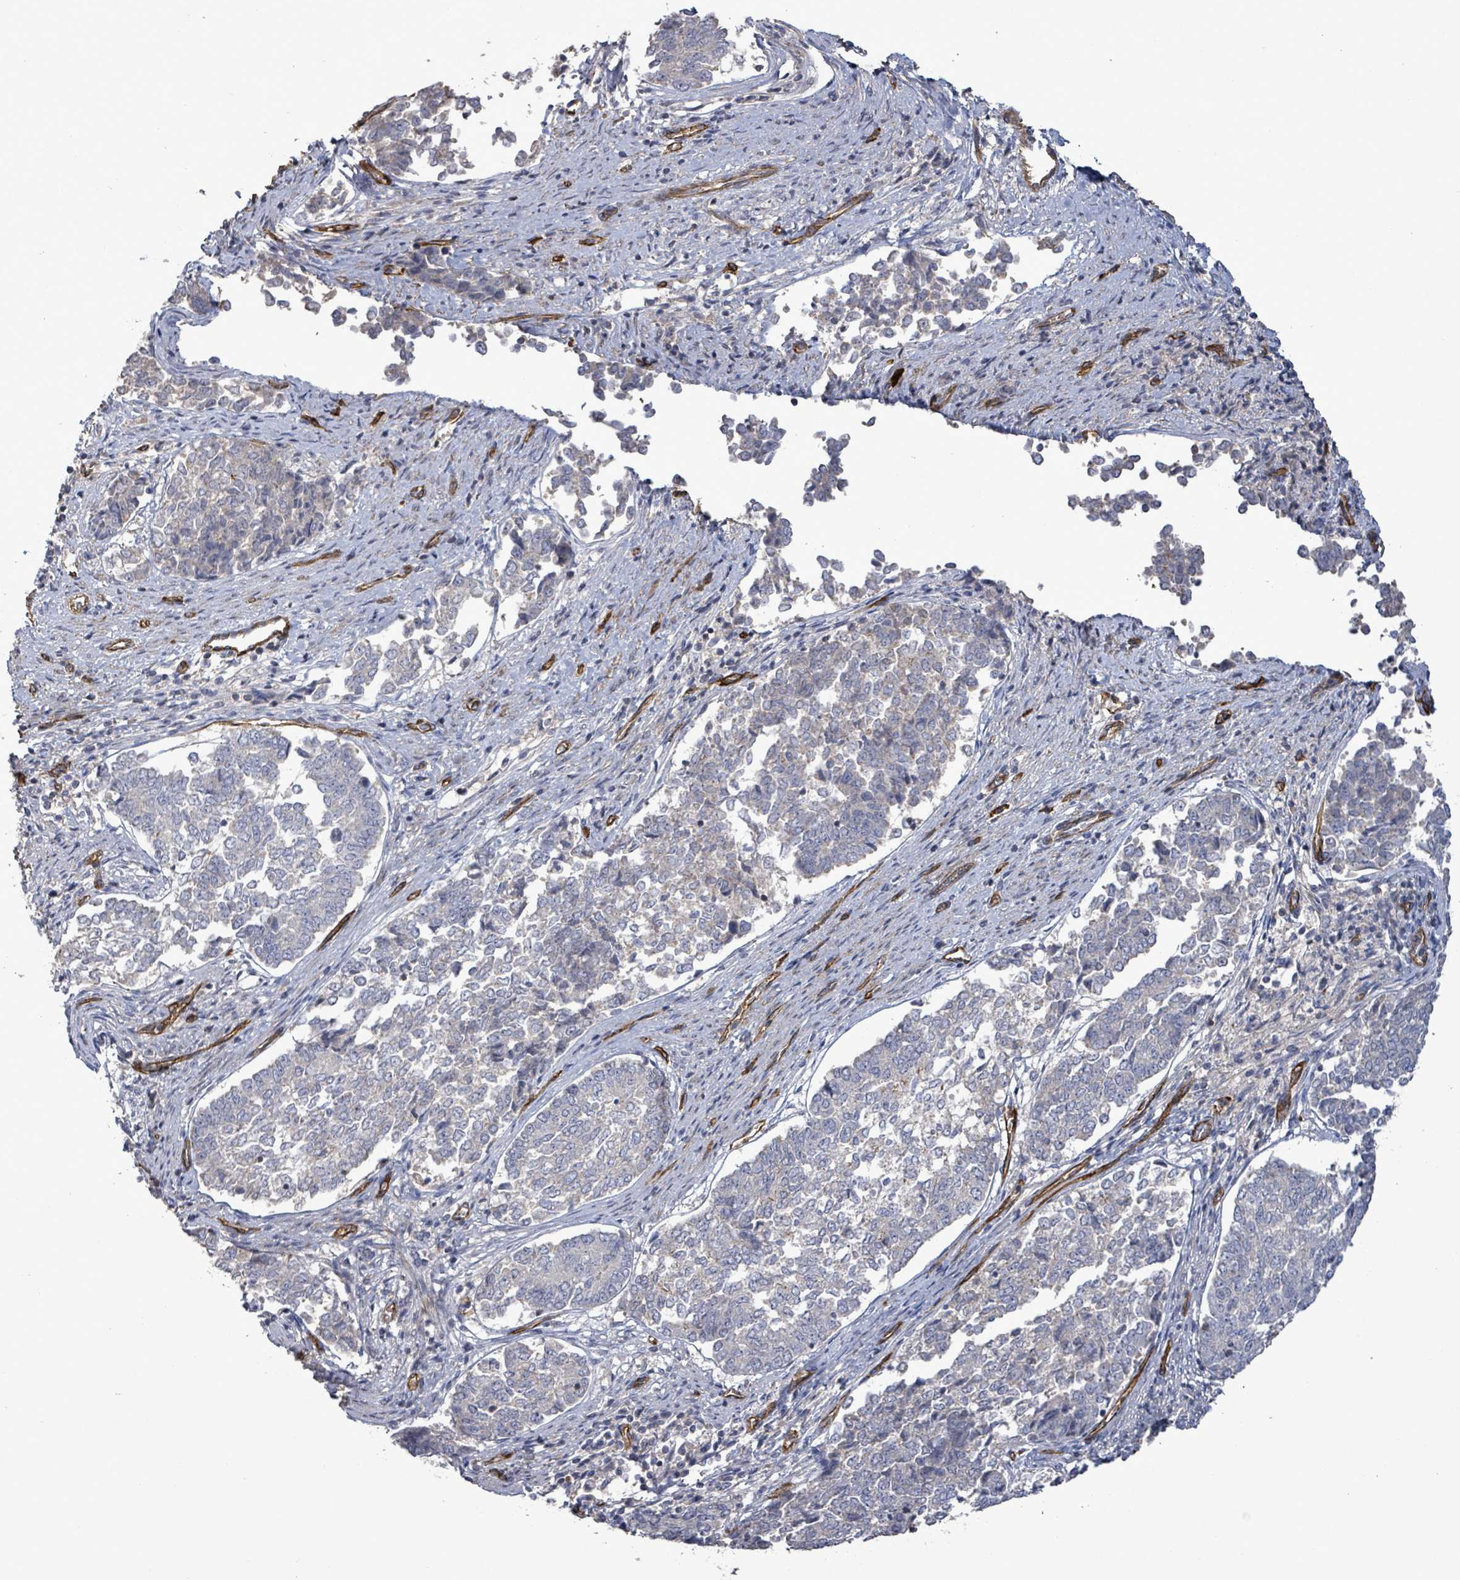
{"staining": {"intensity": "negative", "quantity": "none", "location": "none"}, "tissue": "endometrial cancer", "cell_type": "Tumor cells", "image_type": "cancer", "snomed": [{"axis": "morphology", "description": "Adenocarcinoma, NOS"}, {"axis": "topography", "description": "Endometrium"}], "caption": "Immunohistochemistry photomicrograph of neoplastic tissue: endometrial cancer (adenocarcinoma) stained with DAB (3,3'-diaminobenzidine) exhibits no significant protein expression in tumor cells.", "gene": "KANK3", "patient": {"sex": "female", "age": 80}}